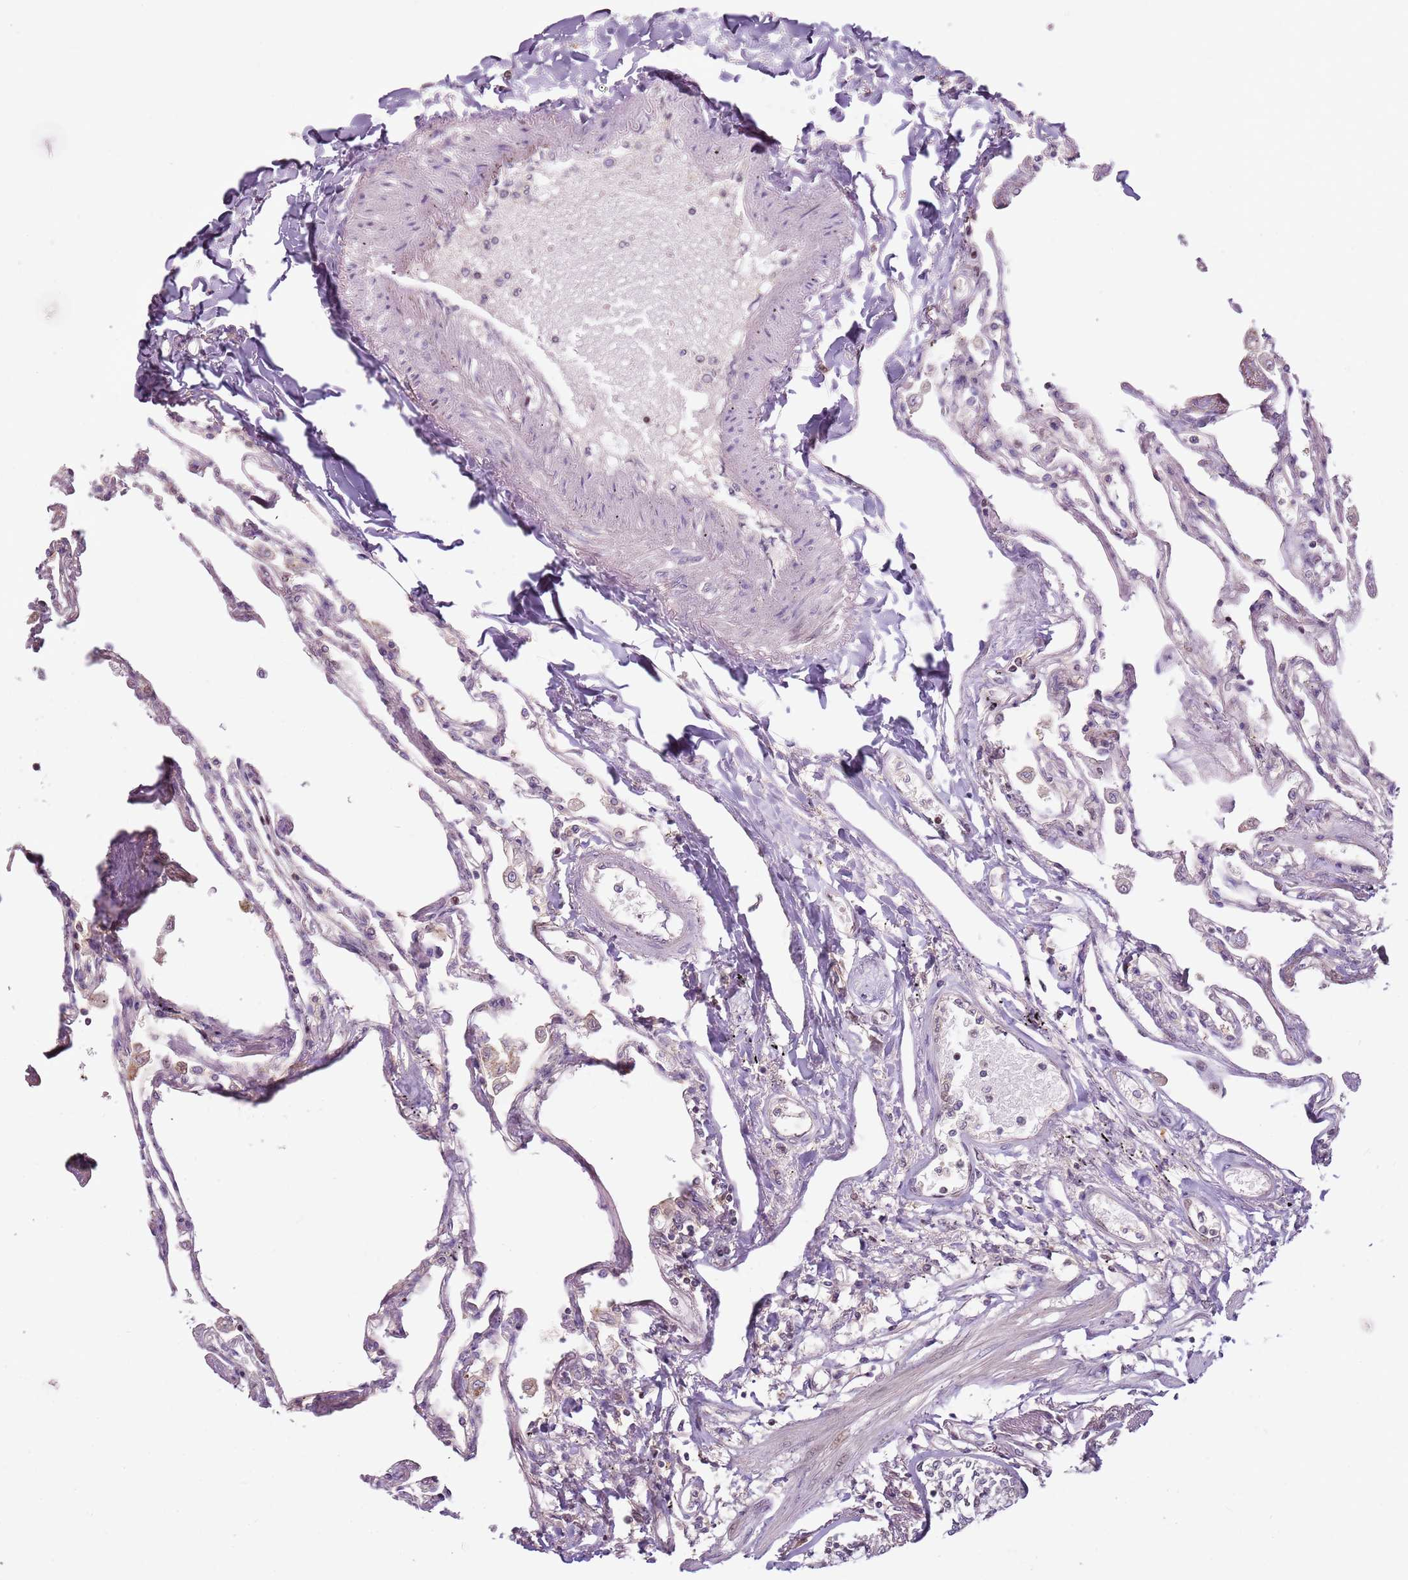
{"staining": {"intensity": "negative", "quantity": "none", "location": "none"}, "tissue": "lung", "cell_type": "Alveolar cells", "image_type": "normal", "snomed": [{"axis": "morphology", "description": "Normal tissue, NOS"}, {"axis": "topography", "description": "Lung"}], "caption": "The micrograph exhibits no staining of alveolar cells in unremarkable lung. (Stains: DAB (3,3'-diaminobenzidine) immunohistochemistry (IHC) with hematoxylin counter stain, Microscopy: brightfield microscopy at high magnification).", "gene": "GSTO2", "patient": {"sex": "female", "age": 67}}